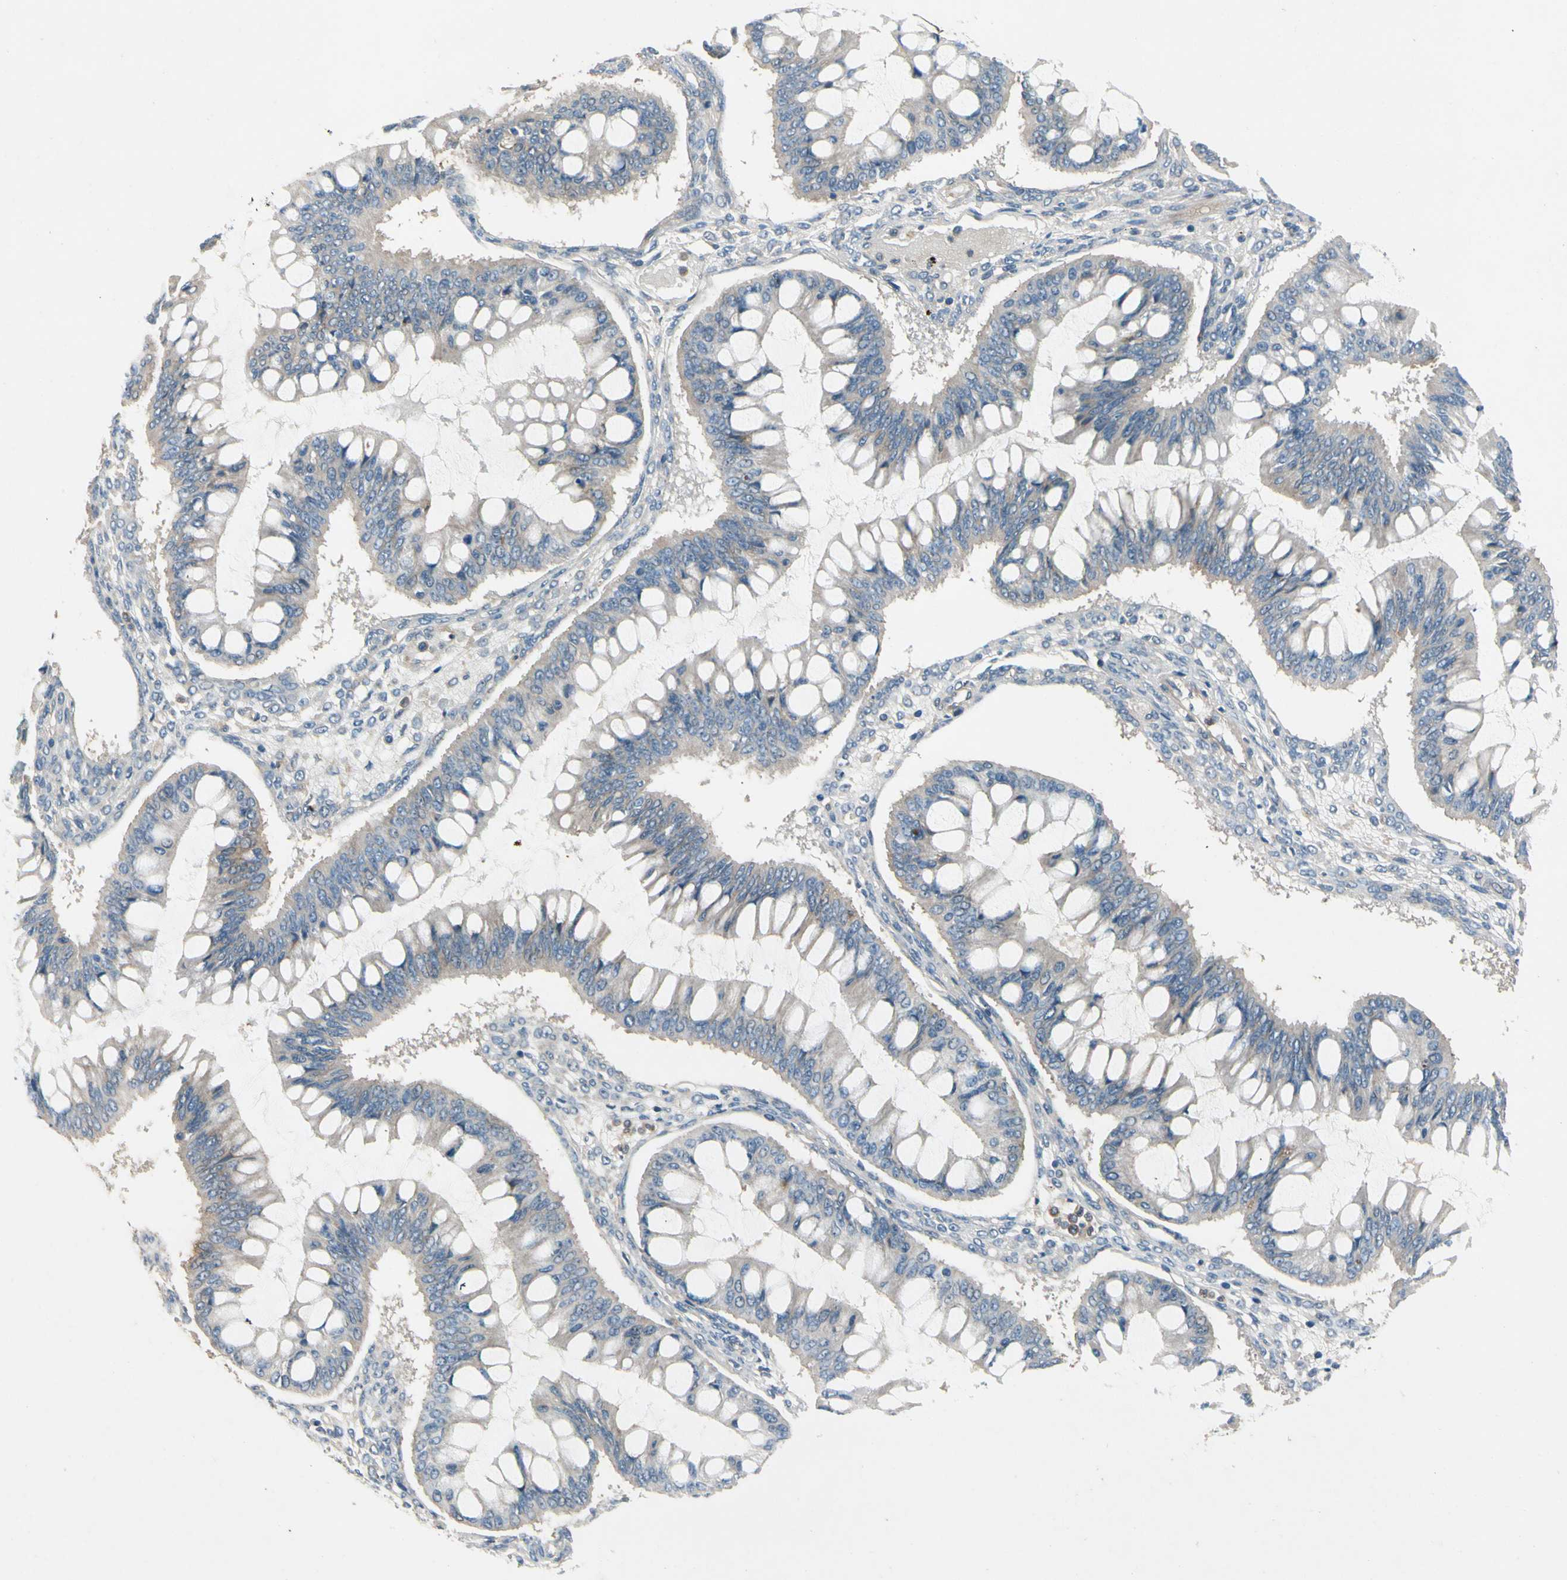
{"staining": {"intensity": "negative", "quantity": "none", "location": "none"}, "tissue": "ovarian cancer", "cell_type": "Tumor cells", "image_type": "cancer", "snomed": [{"axis": "morphology", "description": "Cystadenocarcinoma, mucinous, NOS"}, {"axis": "topography", "description": "Ovary"}], "caption": "Immunohistochemistry (IHC) of ovarian cancer displays no positivity in tumor cells.", "gene": "SIGLEC5", "patient": {"sex": "female", "age": 73}}